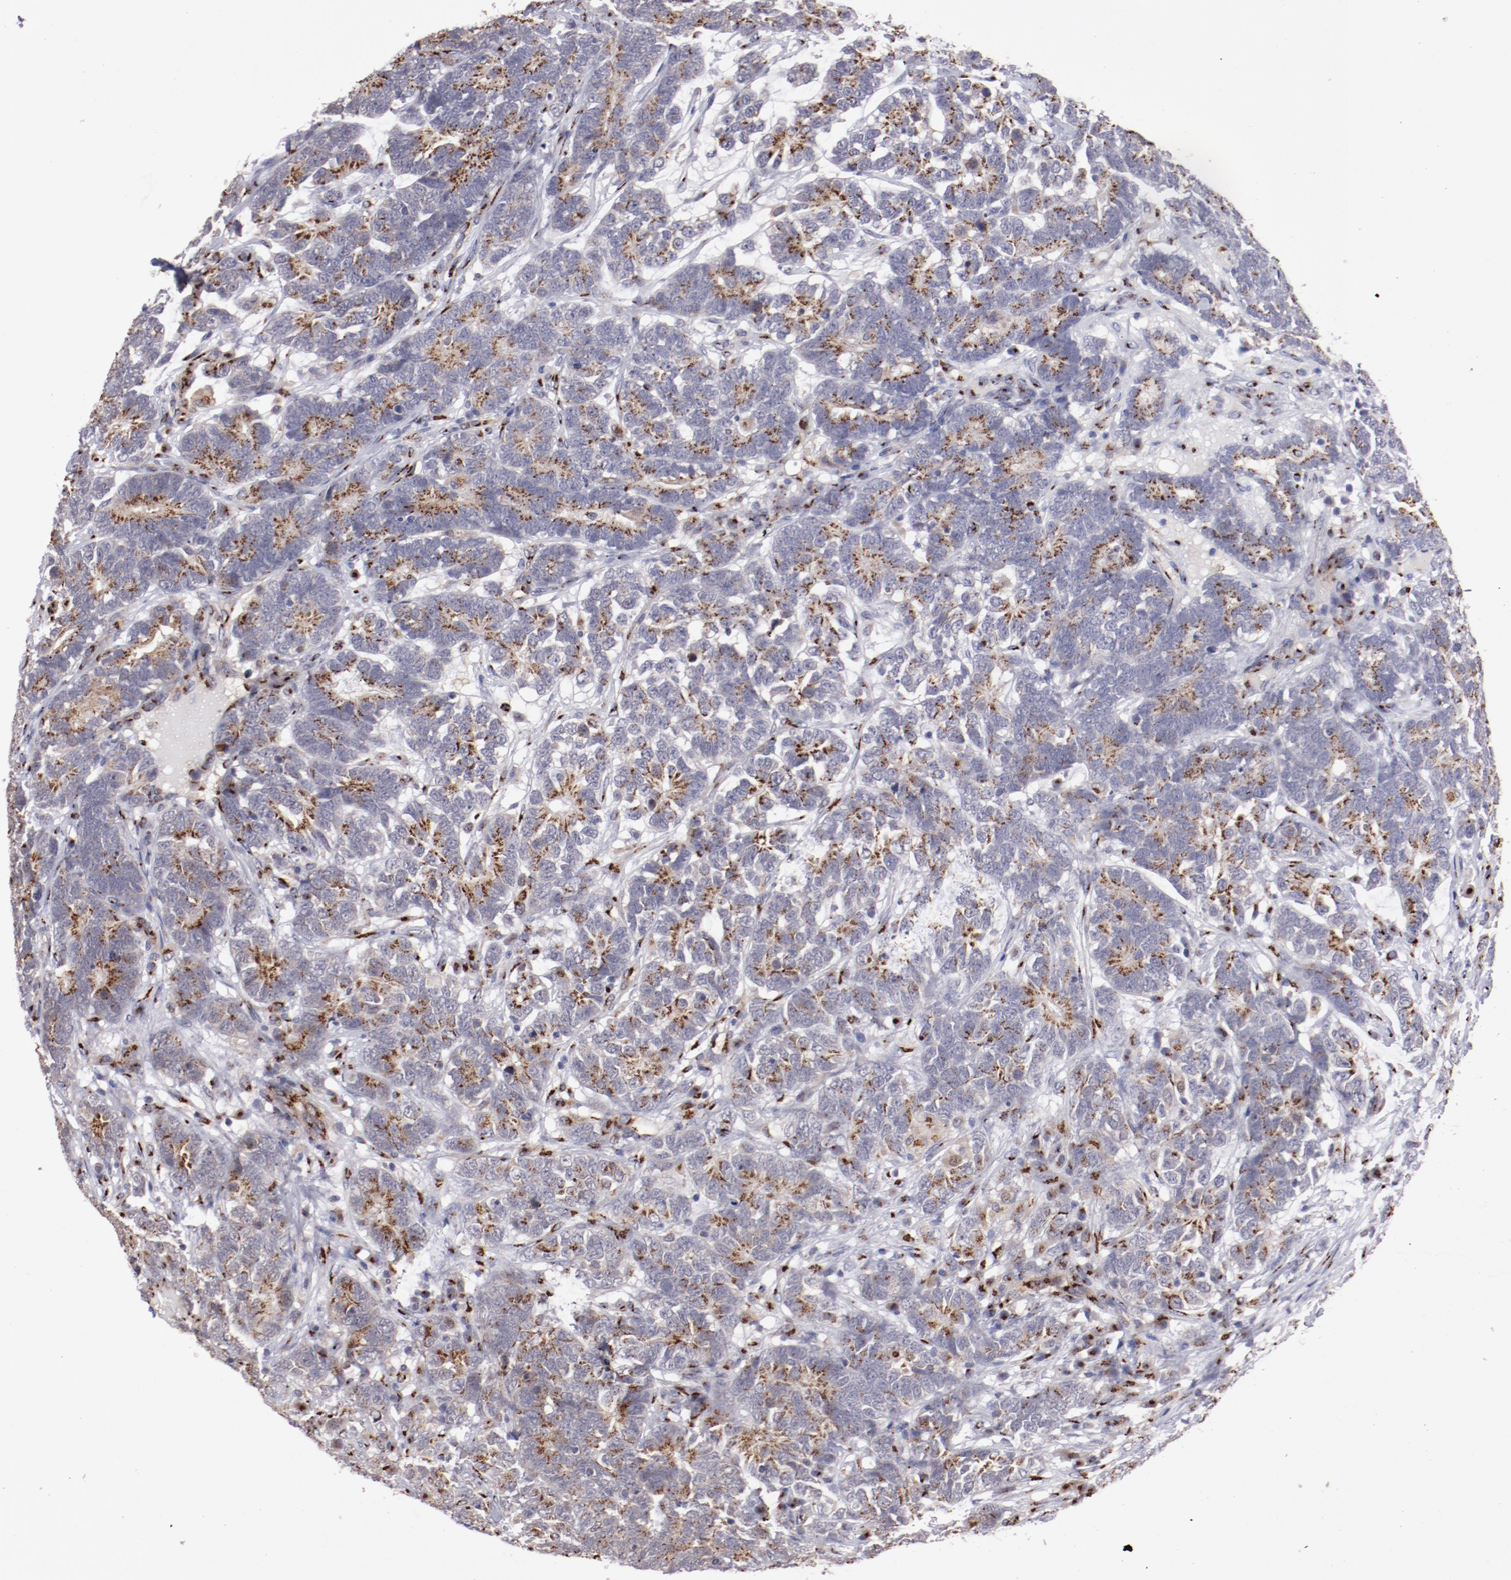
{"staining": {"intensity": "strong", "quantity": ">75%", "location": "cytoplasmic/membranous"}, "tissue": "testis cancer", "cell_type": "Tumor cells", "image_type": "cancer", "snomed": [{"axis": "morphology", "description": "Carcinoma, Embryonal, NOS"}, {"axis": "topography", "description": "Testis"}], "caption": "Tumor cells show high levels of strong cytoplasmic/membranous expression in about >75% of cells in testis cancer. (DAB IHC with brightfield microscopy, high magnification).", "gene": "GOLIM4", "patient": {"sex": "male", "age": 26}}